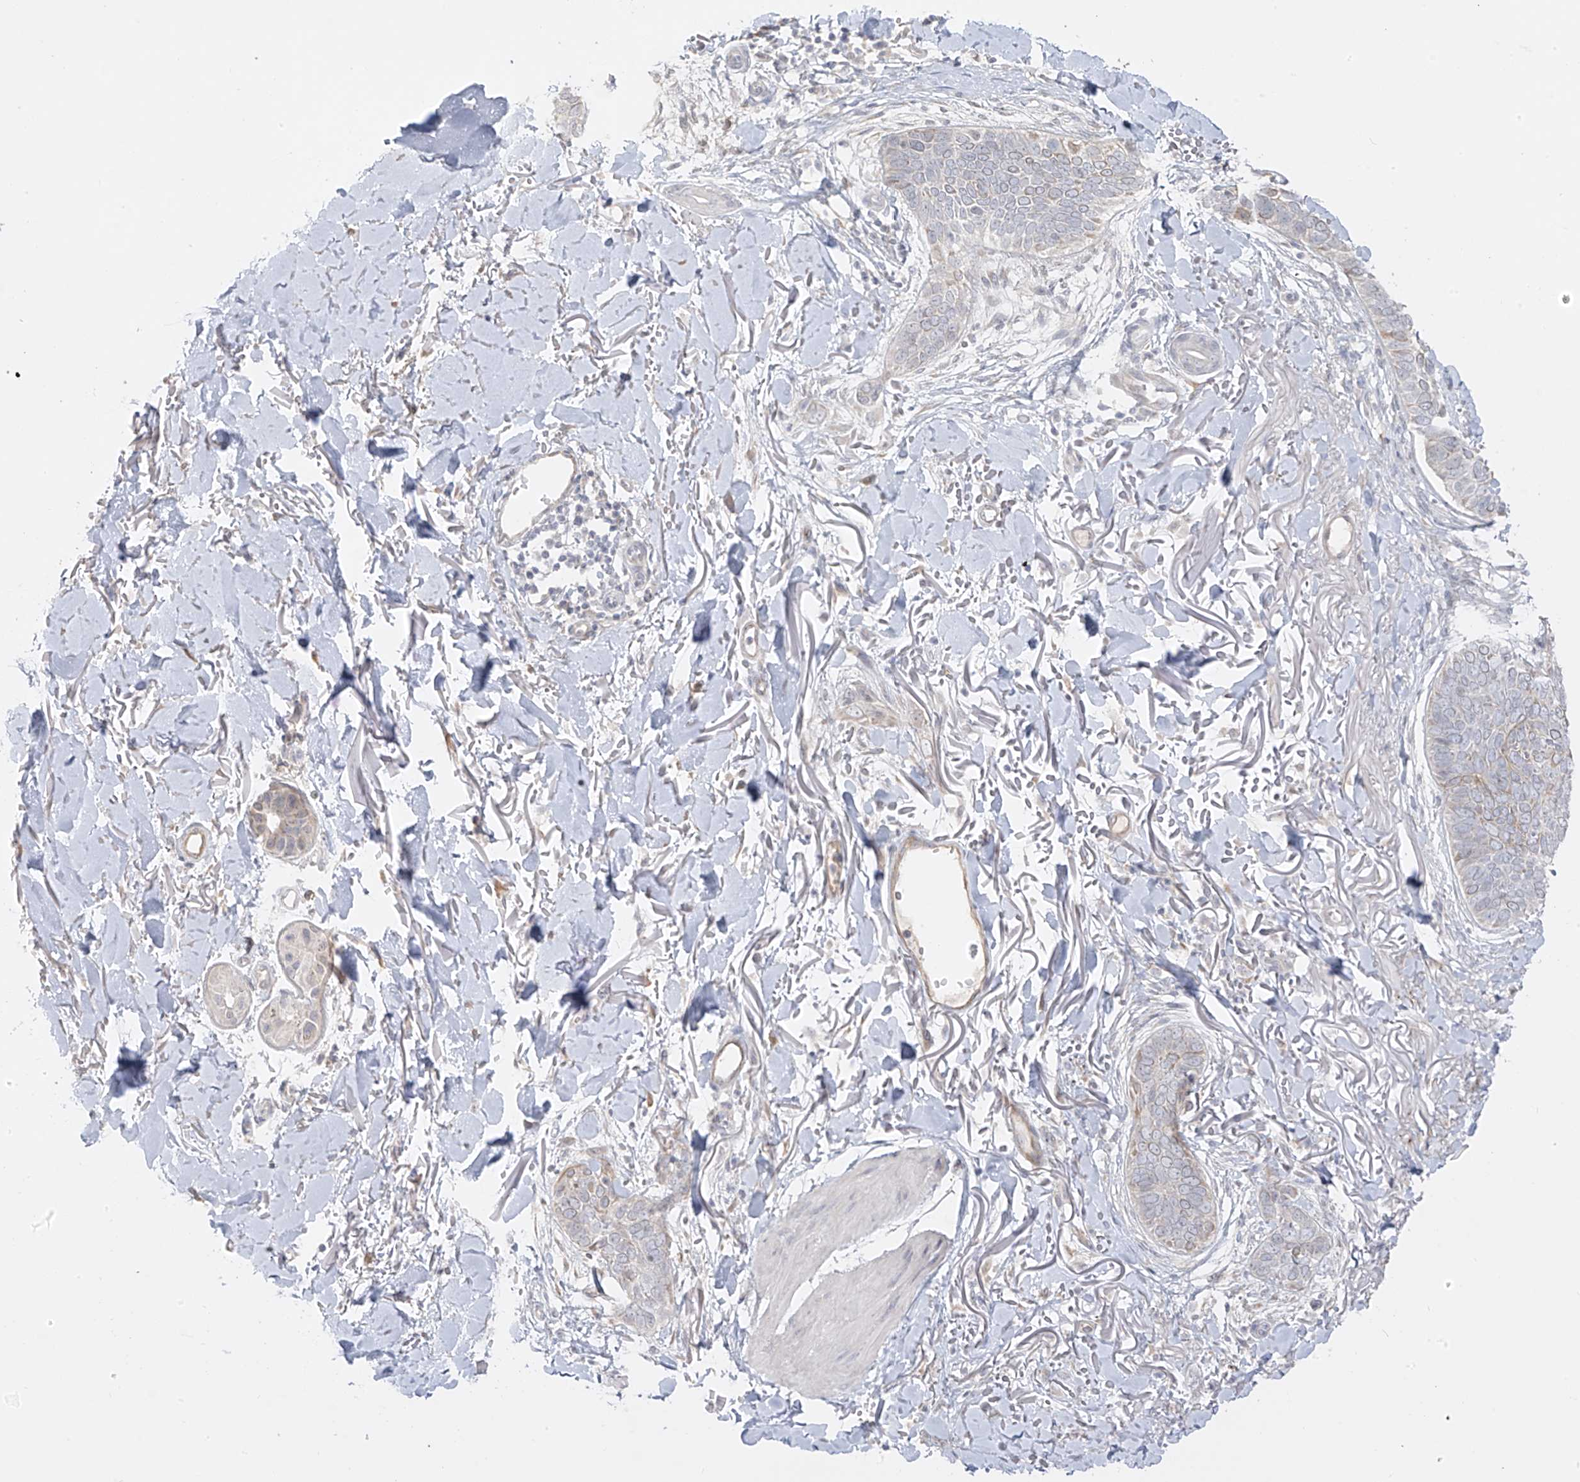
{"staining": {"intensity": "weak", "quantity": "<25%", "location": "cytoplasmic/membranous"}, "tissue": "skin cancer", "cell_type": "Tumor cells", "image_type": "cancer", "snomed": [{"axis": "morphology", "description": "Basal cell carcinoma"}, {"axis": "topography", "description": "Skin"}], "caption": "Protein analysis of skin cancer (basal cell carcinoma) displays no significant expression in tumor cells.", "gene": "DCDC2", "patient": {"sex": "male", "age": 85}}